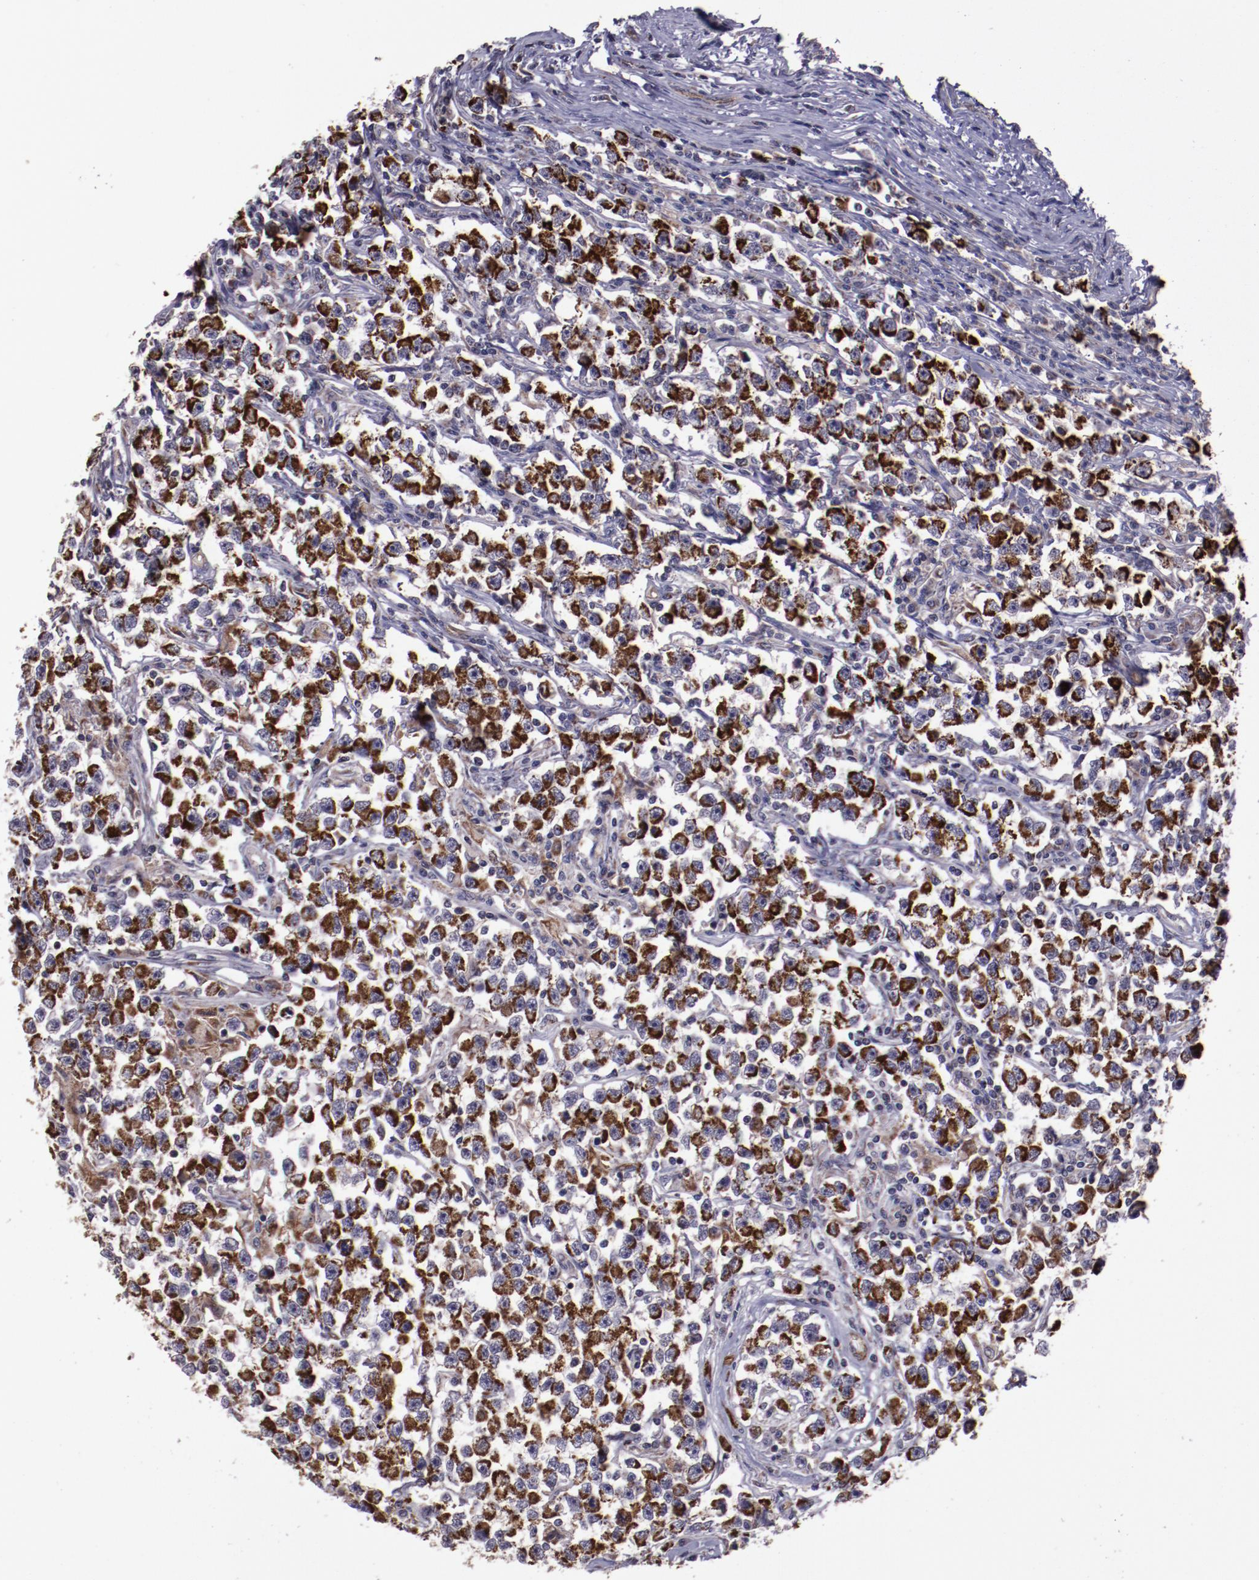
{"staining": {"intensity": "strong", "quantity": ">75%", "location": "cytoplasmic/membranous"}, "tissue": "testis cancer", "cell_type": "Tumor cells", "image_type": "cancer", "snomed": [{"axis": "morphology", "description": "Seminoma, NOS"}, {"axis": "topography", "description": "Testis"}], "caption": "There is high levels of strong cytoplasmic/membranous staining in tumor cells of seminoma (testis), as demonstrated by immunohistochemical staining (brown color).", "gene": "LONP1", "patient": {"sex": "male", "age": 33}}